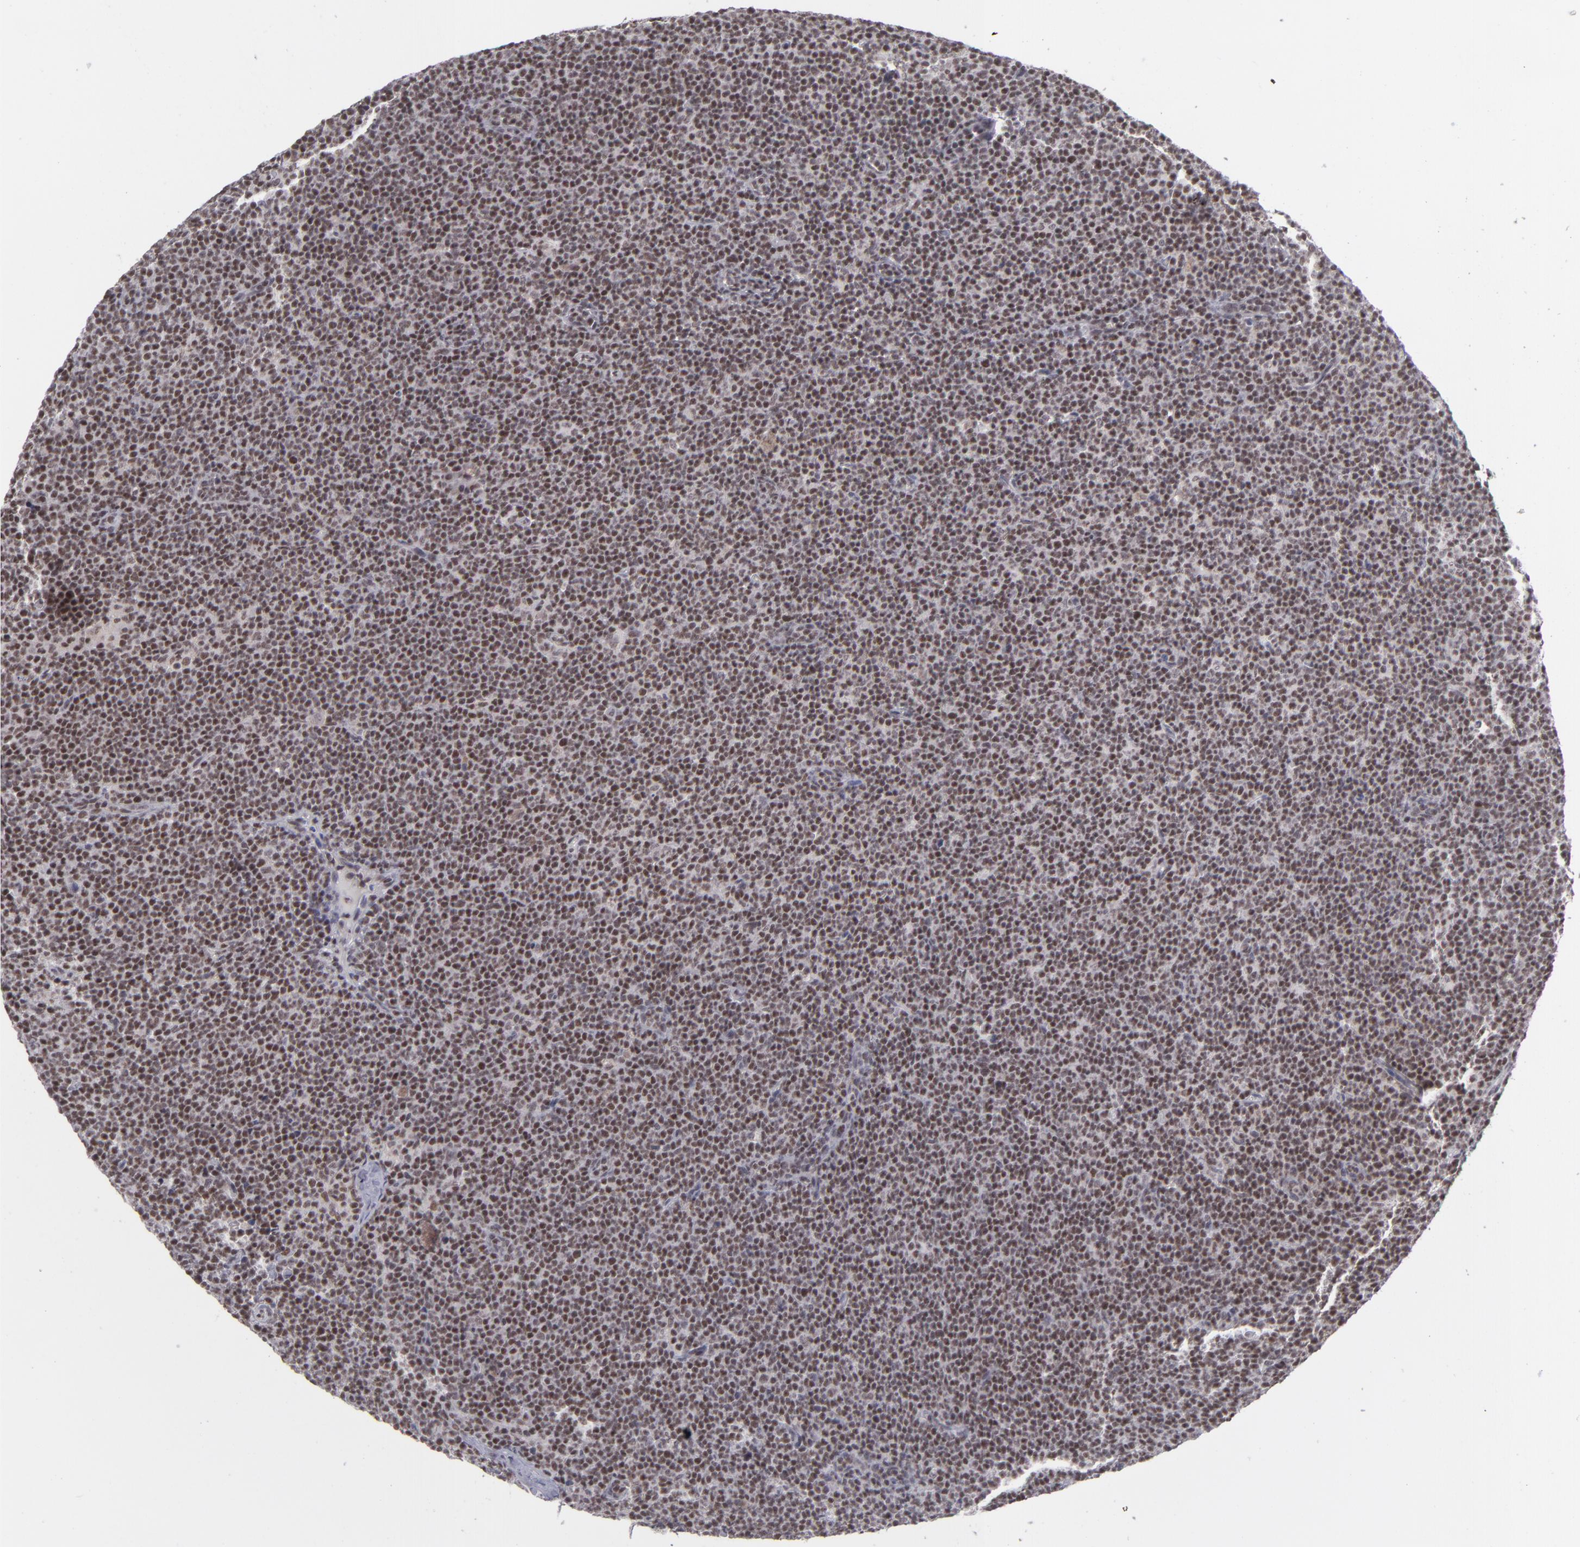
{"staining": {"intensity": "moderate", "quantity": ">75%", "location": "nuclear"}, "tissue": "lymphoma", "cell_type": "Tumor cells", "image_type": "cancer", "snomed": [{"axis": "morphology", "description": "Malignant lymphoma, non-Hodgkin's type, High grade"}, {"axis": "topography", "description": "Lymph node"}], "caption": "Immunohistochemistry (IHC) (DAB) staining of human lymphoma demonstrates moderate nuclear protein staining in about >75% of tumor cells.", "gene": "MLLT3", "patient": {"sex": "female", "age": 58}}